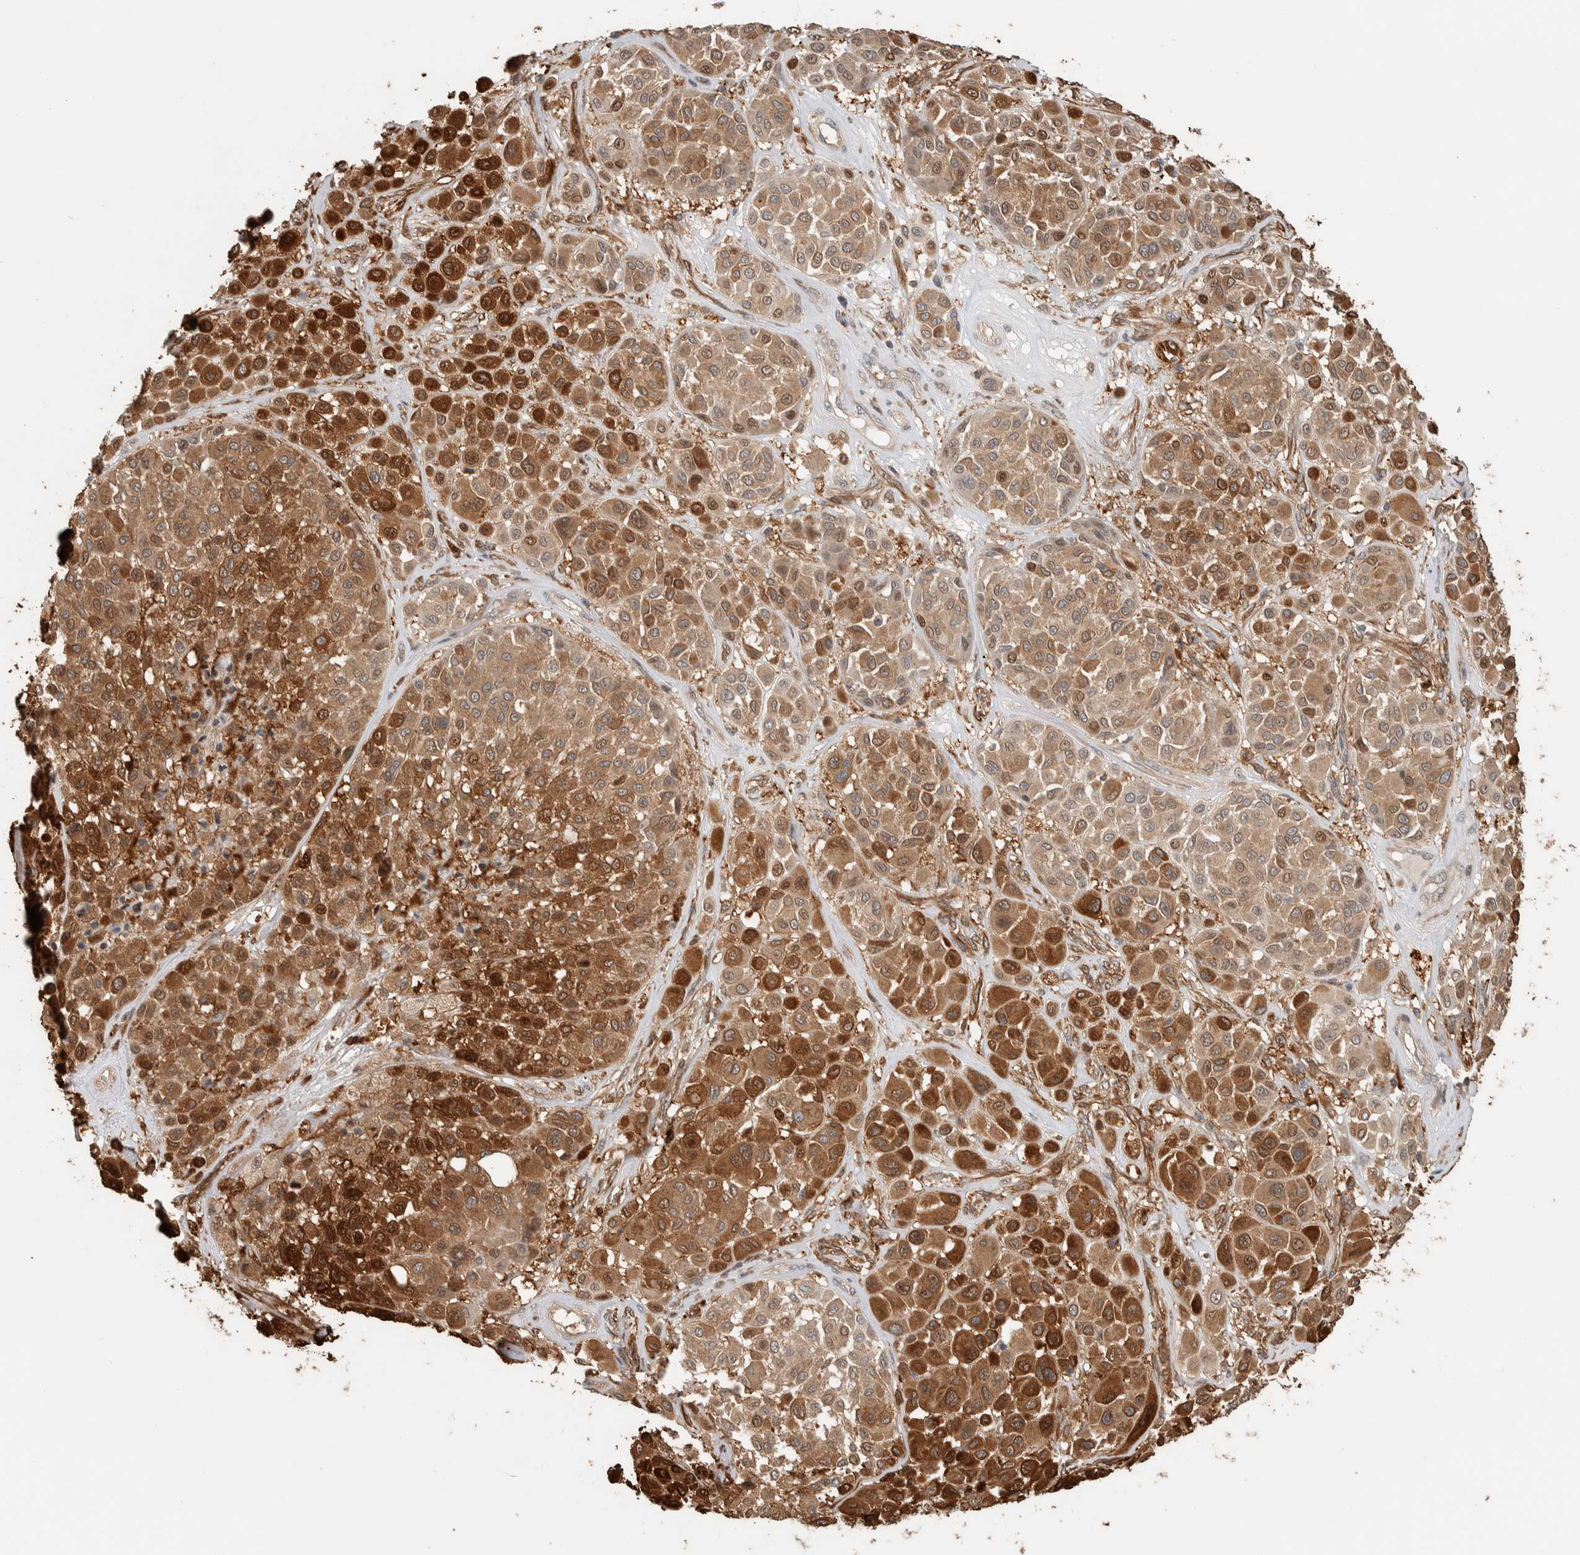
{"staining": {"intensity": "strong", "quantity": ">75%", "location": "cytoplasmic/membranous"}, "tissue": "melanoma", "cell_type": "Tumor cells", "image_type": "cancer", "snomed": [{"axis": "morphology", "description": "Malignant melanoma, Metastatic site"}, {"axis": "topography", "description": "Soft tissue"}], "caption": "The histopathology image reveals staining of malignant melanoma (metastatic site), revealing strong cytoplasmic/membranous protein positivity (brown color) within tumor cells.", "gene": "CNTROB", "patient": {"sex": "male", "age": 41}}